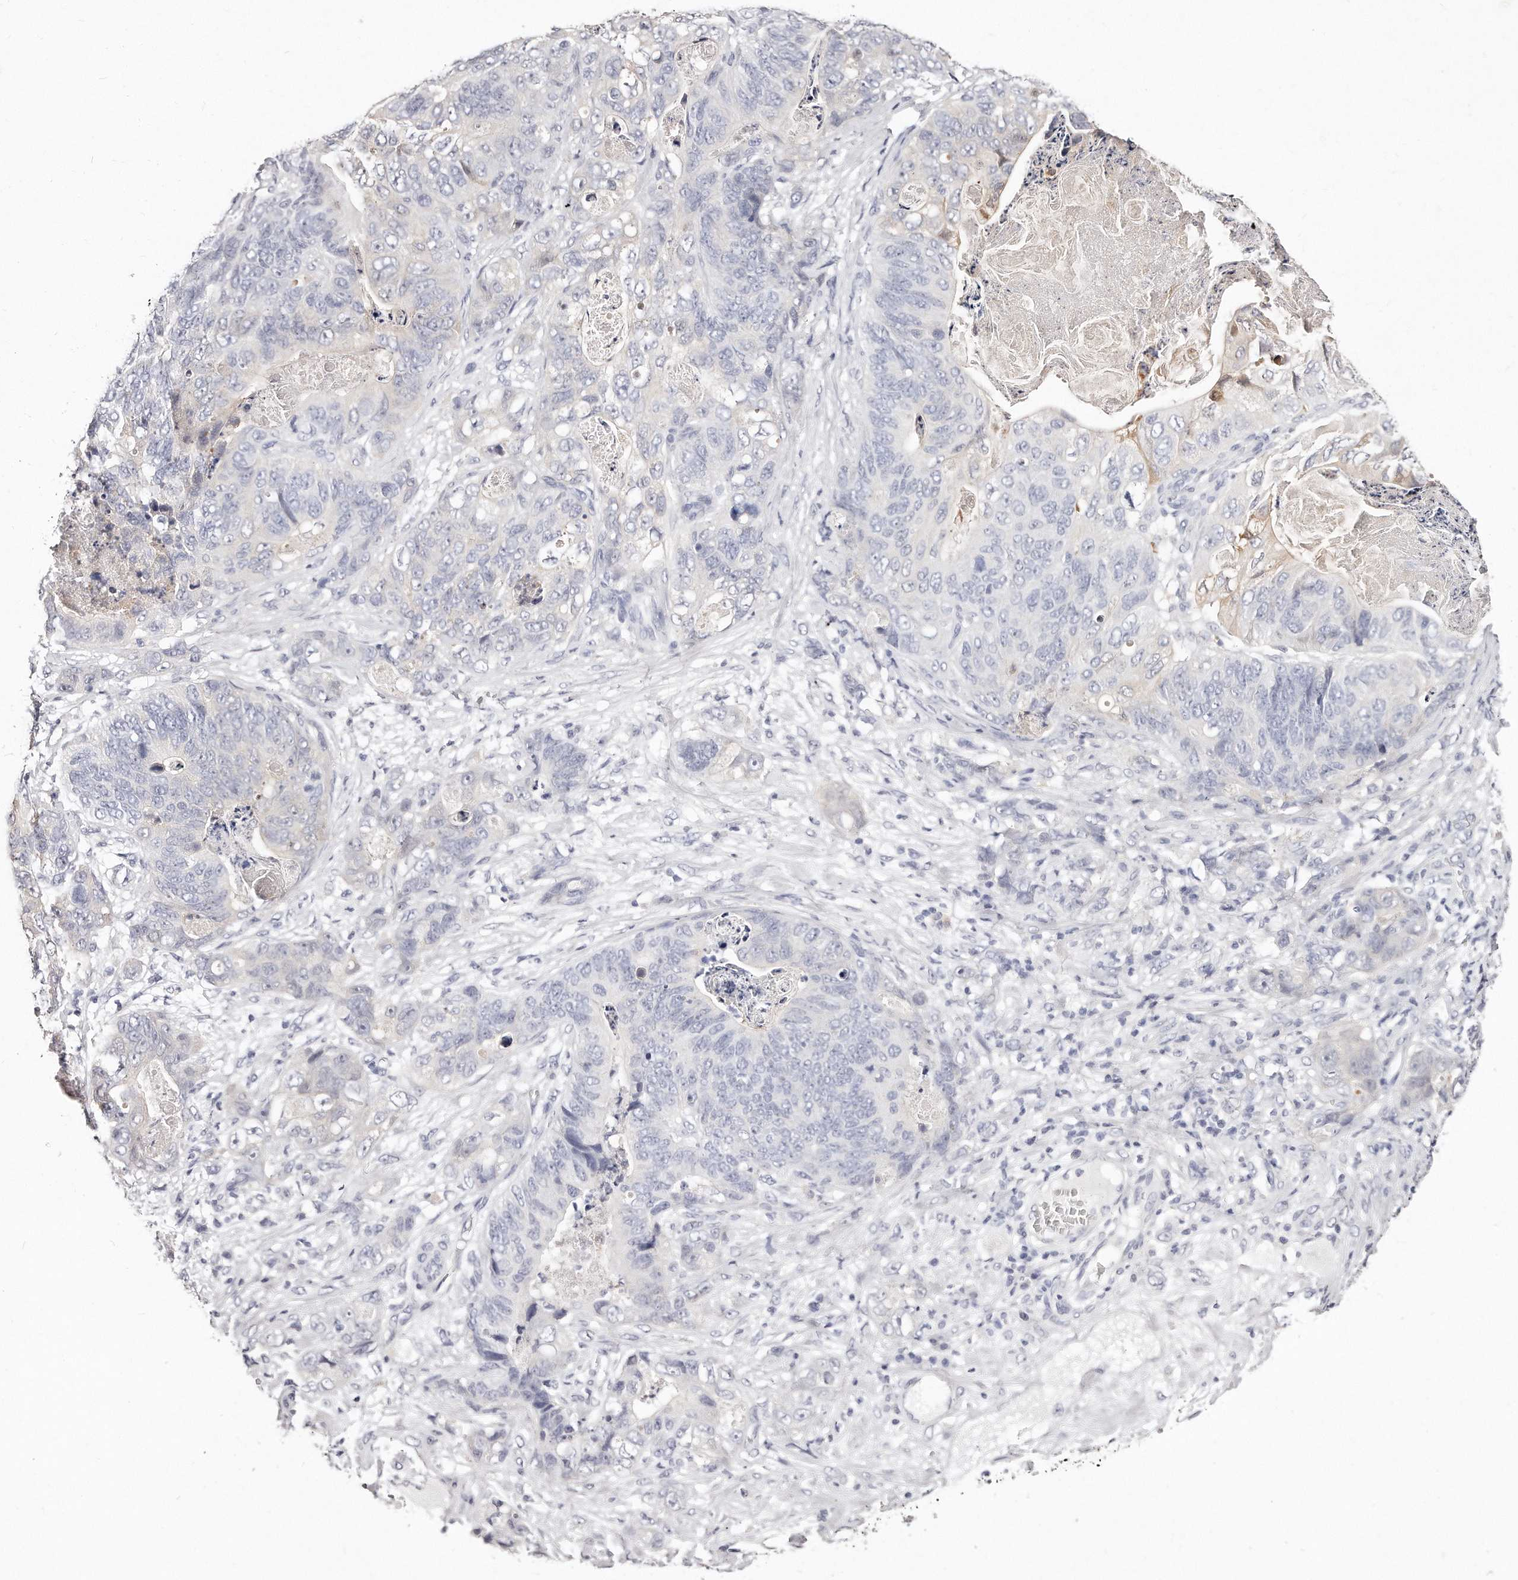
{"staining": {"intensity": "negative", "quantity": "none", "location": "none"}, "tissue": "stomach cancer", "cell_type": "Tumor cells", "image_type": "cancer", "snomed": [{"axis": "morphology", "description": "Normal tissue, NOS"}, {"axis": "morphology", "description": "Adenocarcinoma, NOS"}, {"axis": "topography", "description": "Stomach"}], "caption": "IHC image of stomach cancer (adenocarcinoma) stained for a protein (brown), which shows no staining in tumor cells.", "gene": "GDA", "patient": {"sex": "female", "age": 89}}